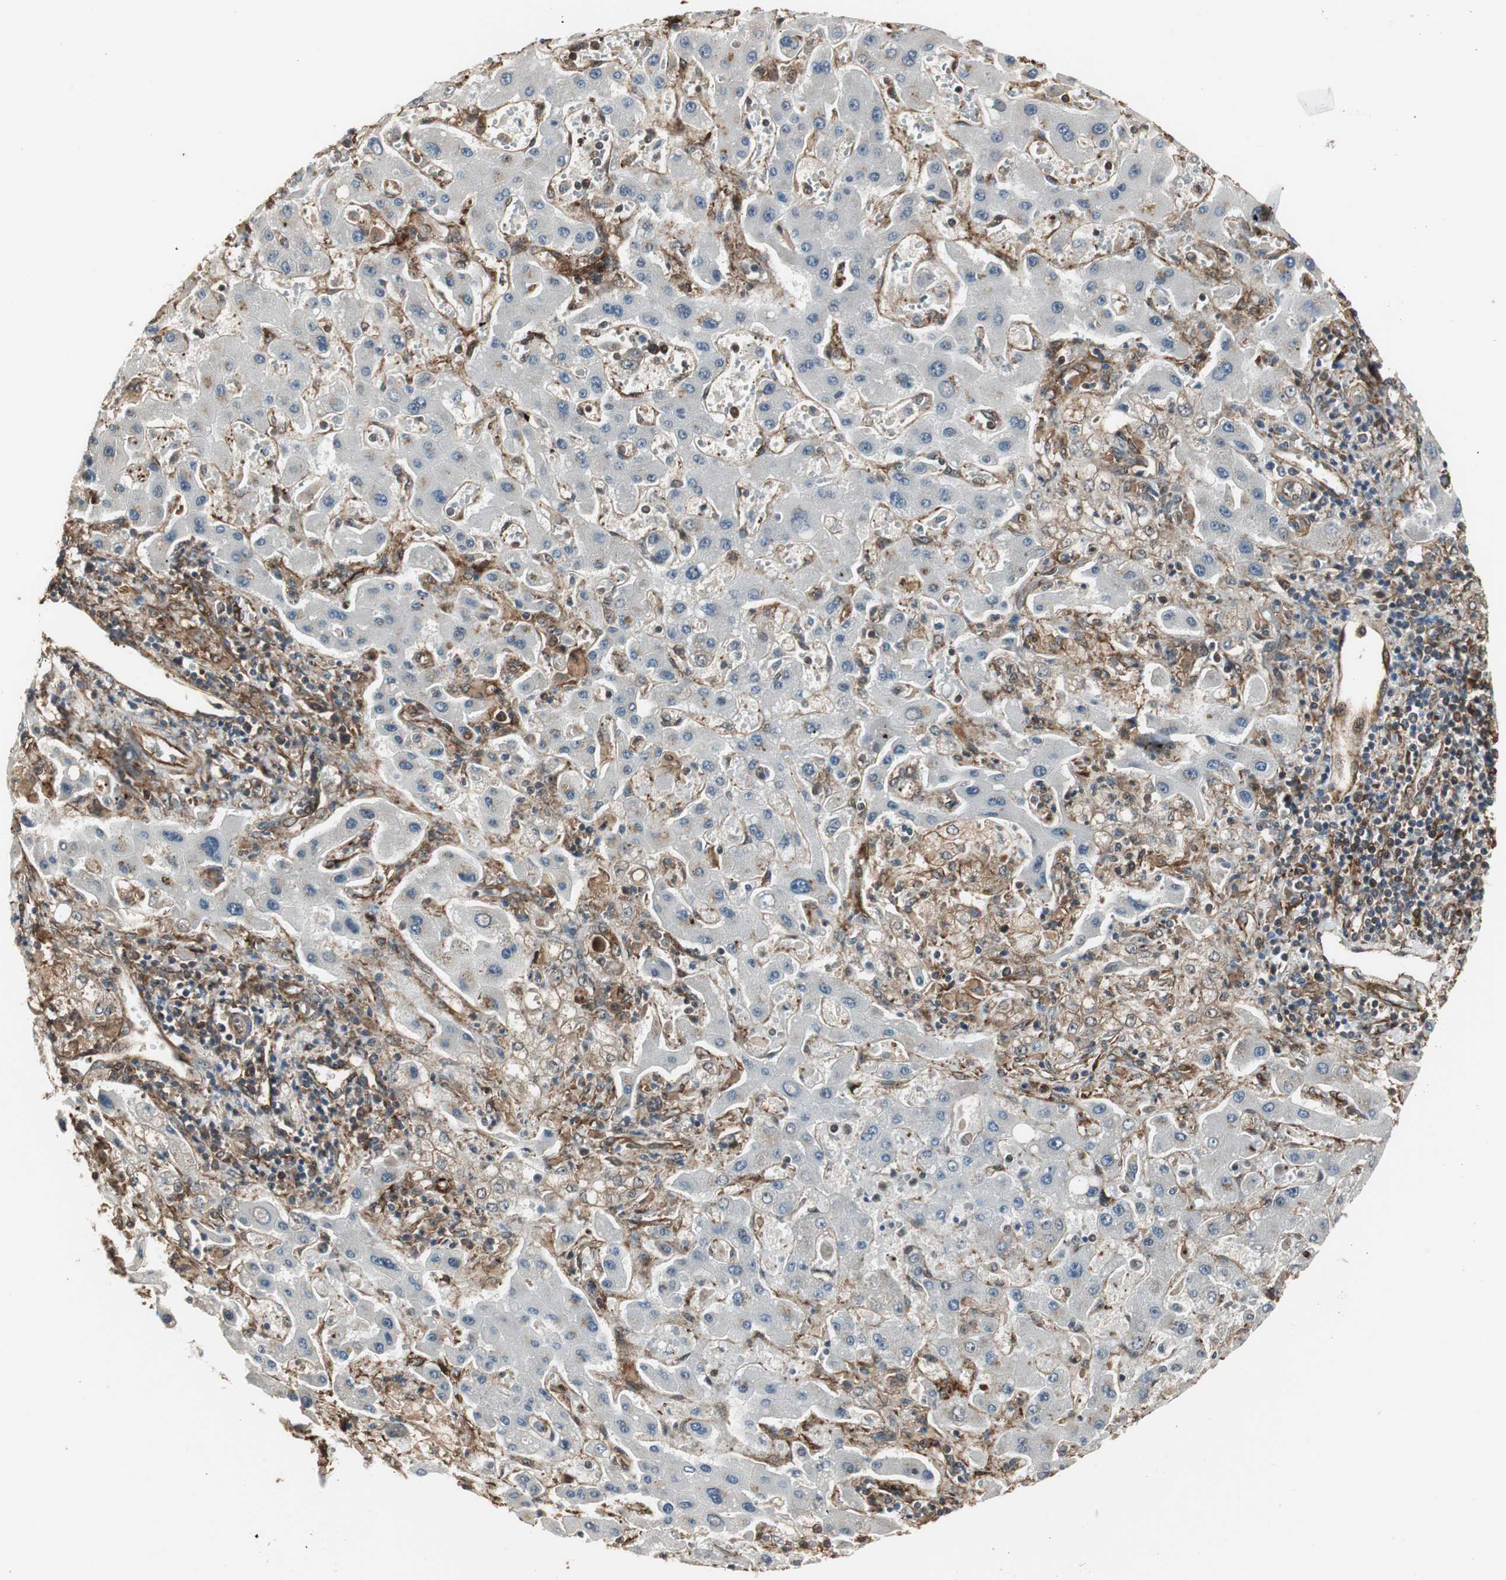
{"staining": {"intensity": "negative", "quantity": "none", "location": "none"}, "tissue": "liver cancer", "cell_type": "Tumor cells", "image_type": "cancer", "snomed": [{"axis": "morphology", "description": "Cholangiocarcinoma"}, {"axis": "topography", "description": "Liver"}], "caption": "Immunohistochemistry (IHC) micrograph of liver cancer stained for a protein (brown), which demonstrates no staining in tumor cells.", "gene": "PTPN11", "patient": {"sex": "male", "age": 50}}